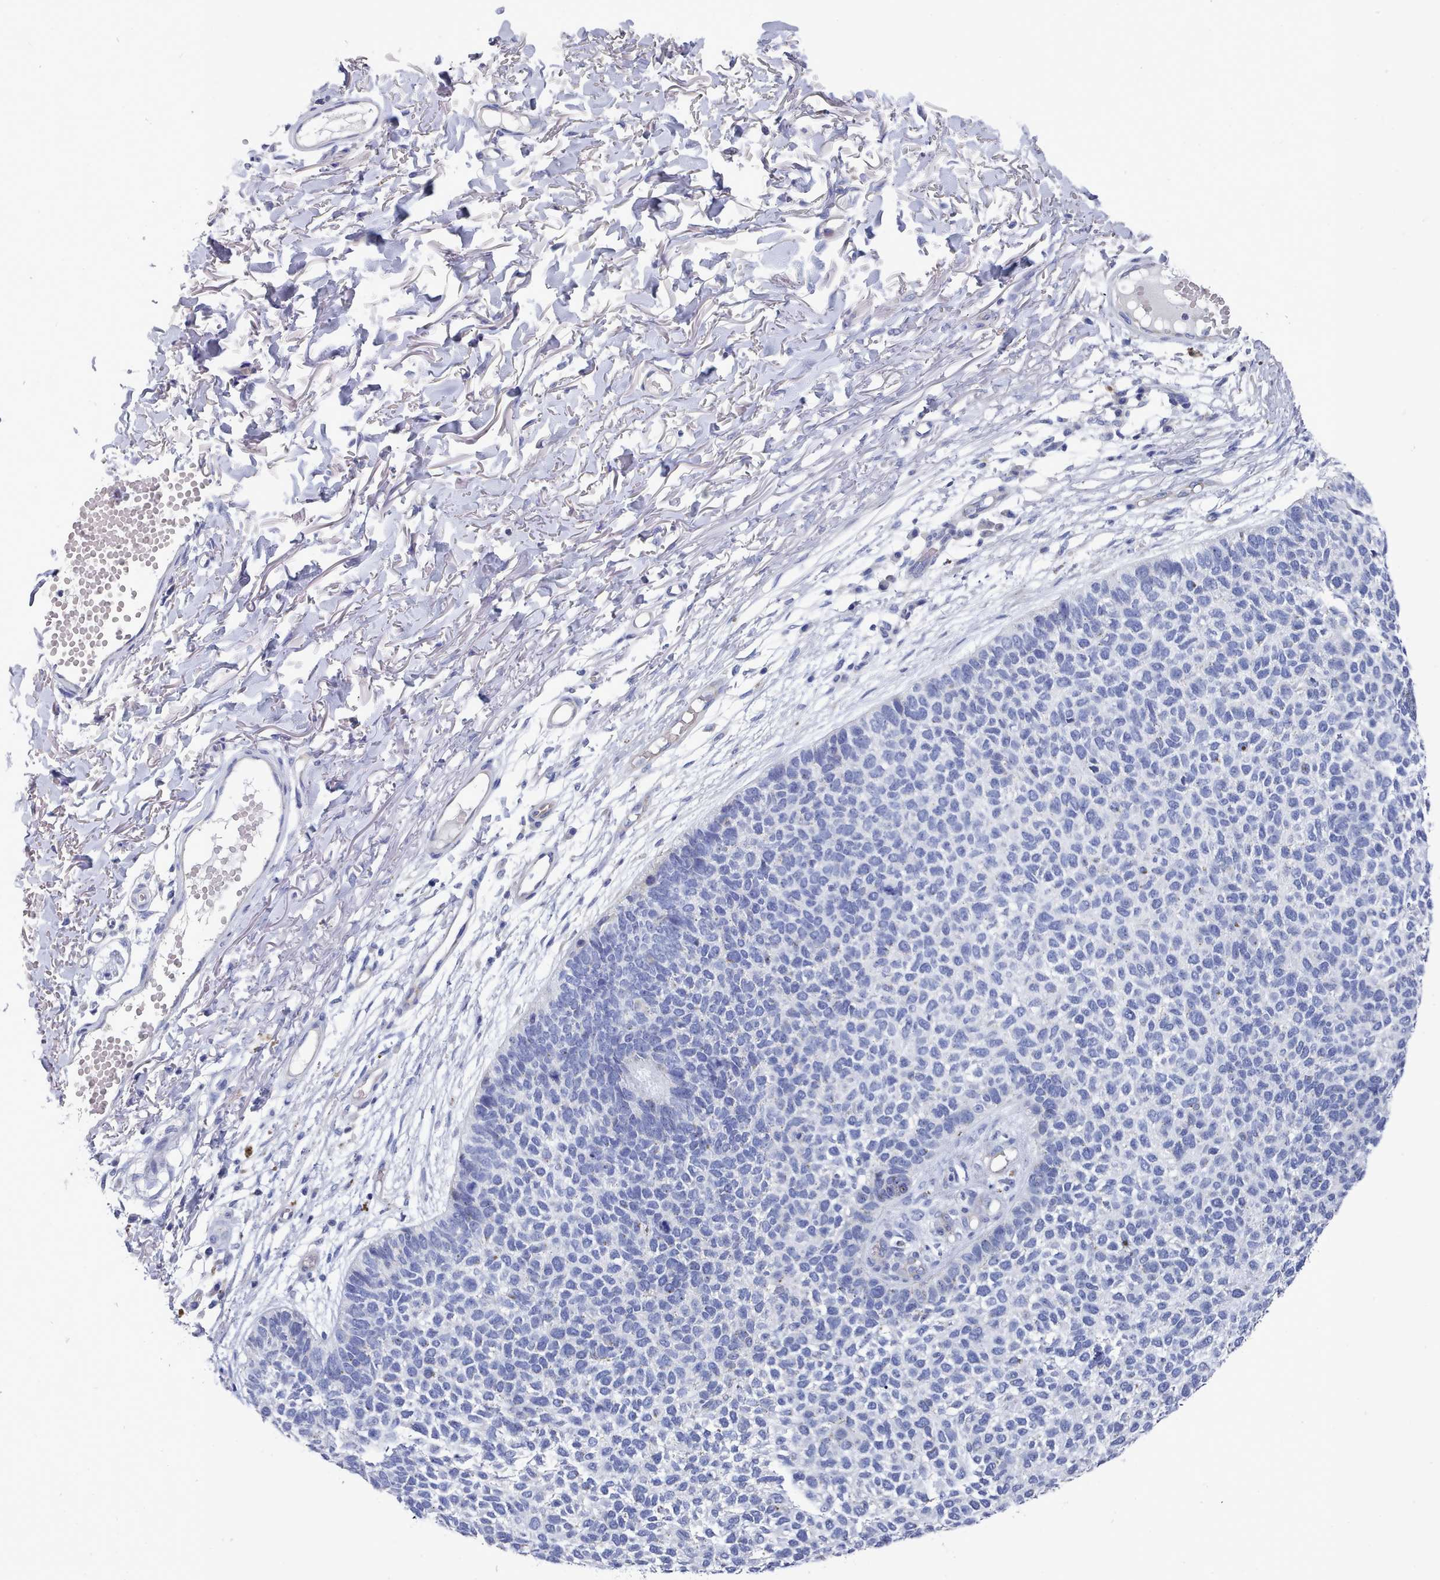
{"staining": {"intensity": "negative", "quantity": "none", "location": "none"}, "tissue": "skin cancer", "cell_type": "Tumor cells", "image_type": "cancer", "snomed": [{"axis": "morphology", "description": "Basal cell carcinoma"}, {"axis": "topography", "description": "Skin"}], "caption": "An IHC photomicrograph of skin cancer is shown. There is no staining in tumor cells of skin cancer.", "gene": "PDE4C", "patient": {"sex": "female", "age": 84}}